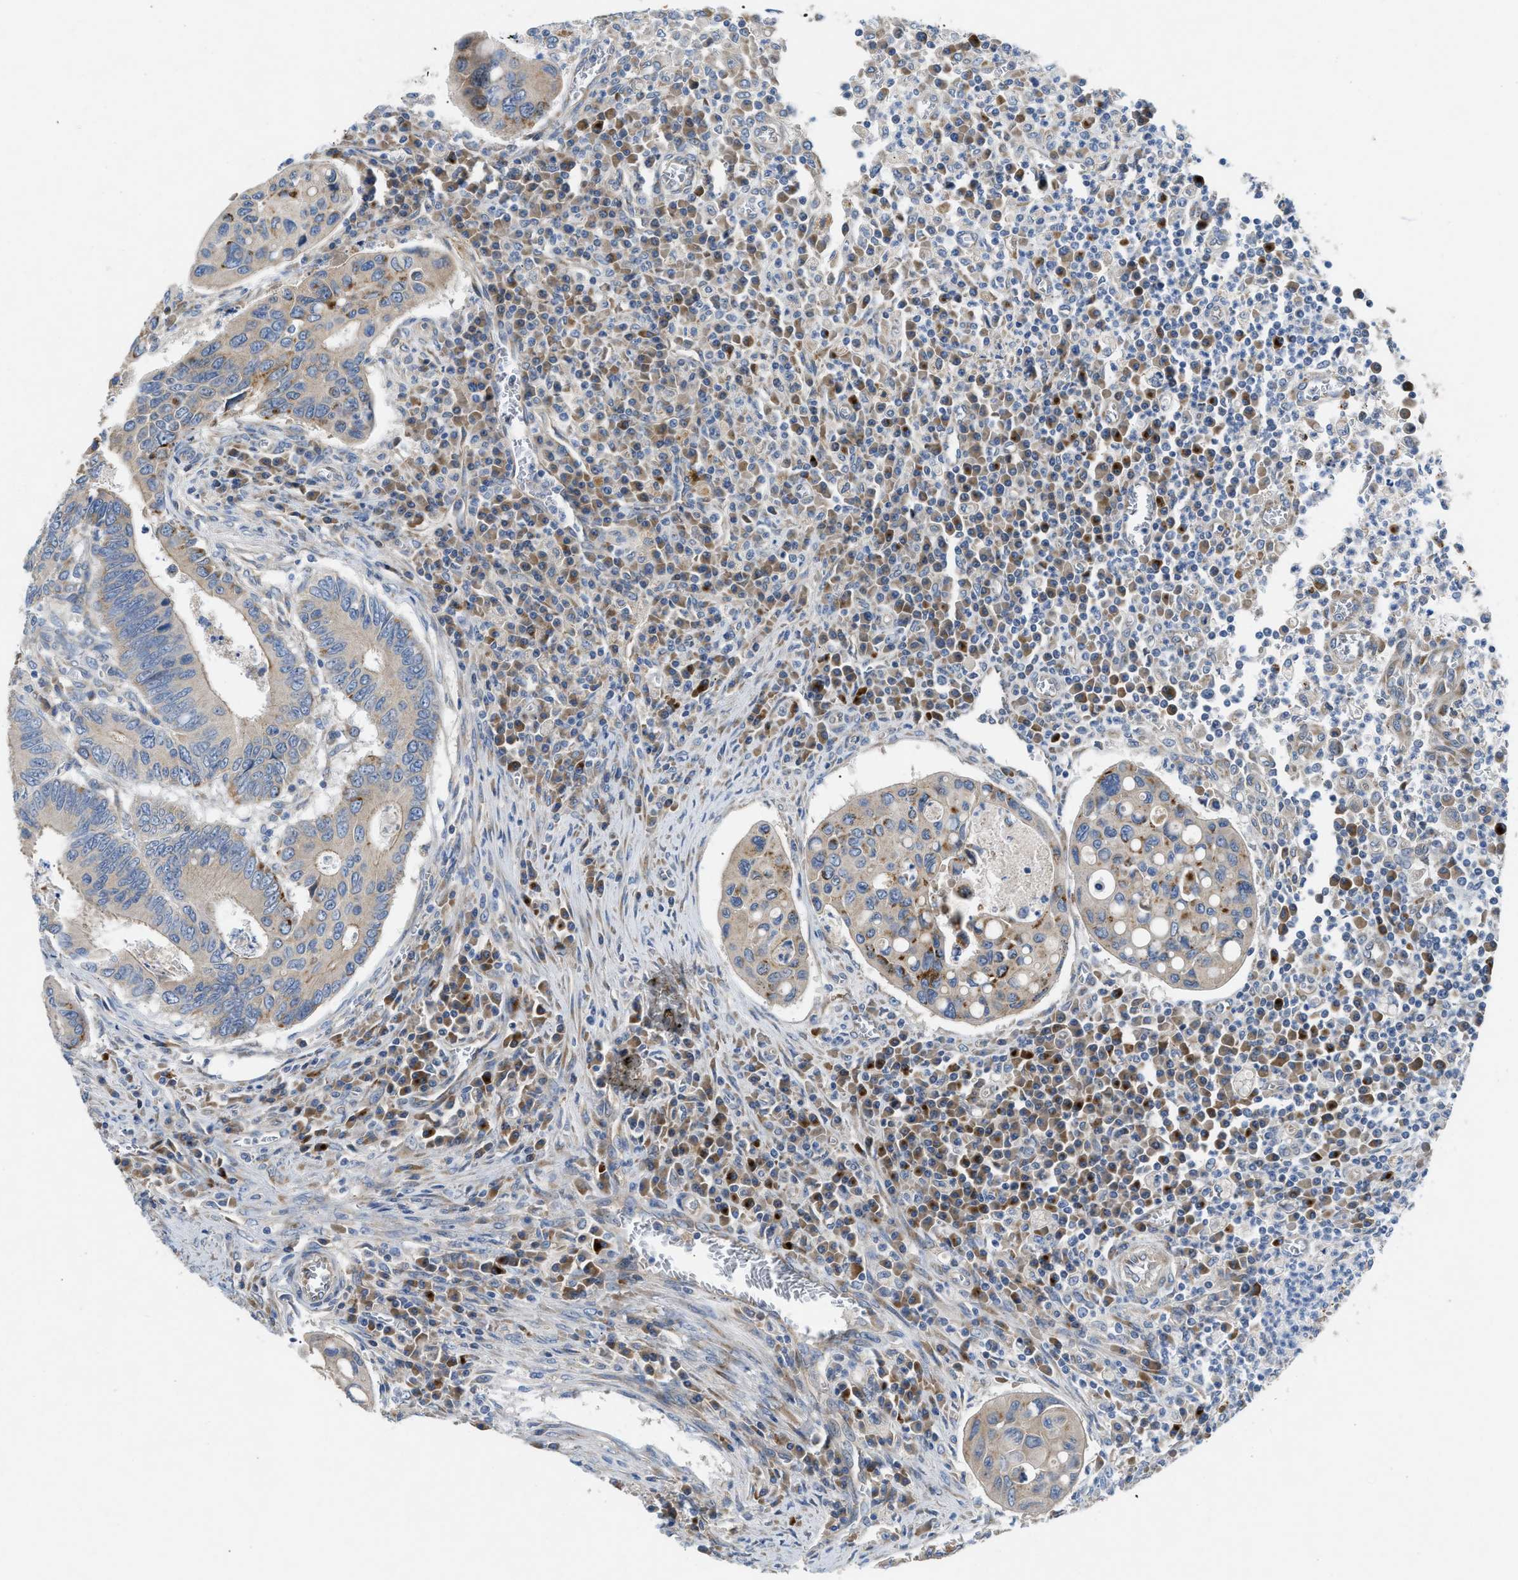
{"staining": {"intensity": "moderate", "quantity": "<25%", "location": "cytoplasmic/membranous"}, "tissue": "colorectal cancer", "cell_type": "Tumor cells", "image_type": "cancer", "snomed": [{"axis": "morphology", "description": "Inflammation, NOS"}, {"axis": "morphology", "description": "Adenocarcinoma, NOS"}, {"axis": "topography", "description": "Colon"}], "caption": "The image shows staining of colorectal cancer, revealing moderate cytoplasmic/membranous protein positivity (brown color) within tumor cells.", "gene": "GGCX", "patient": {"sex": "male", "age": 72}}